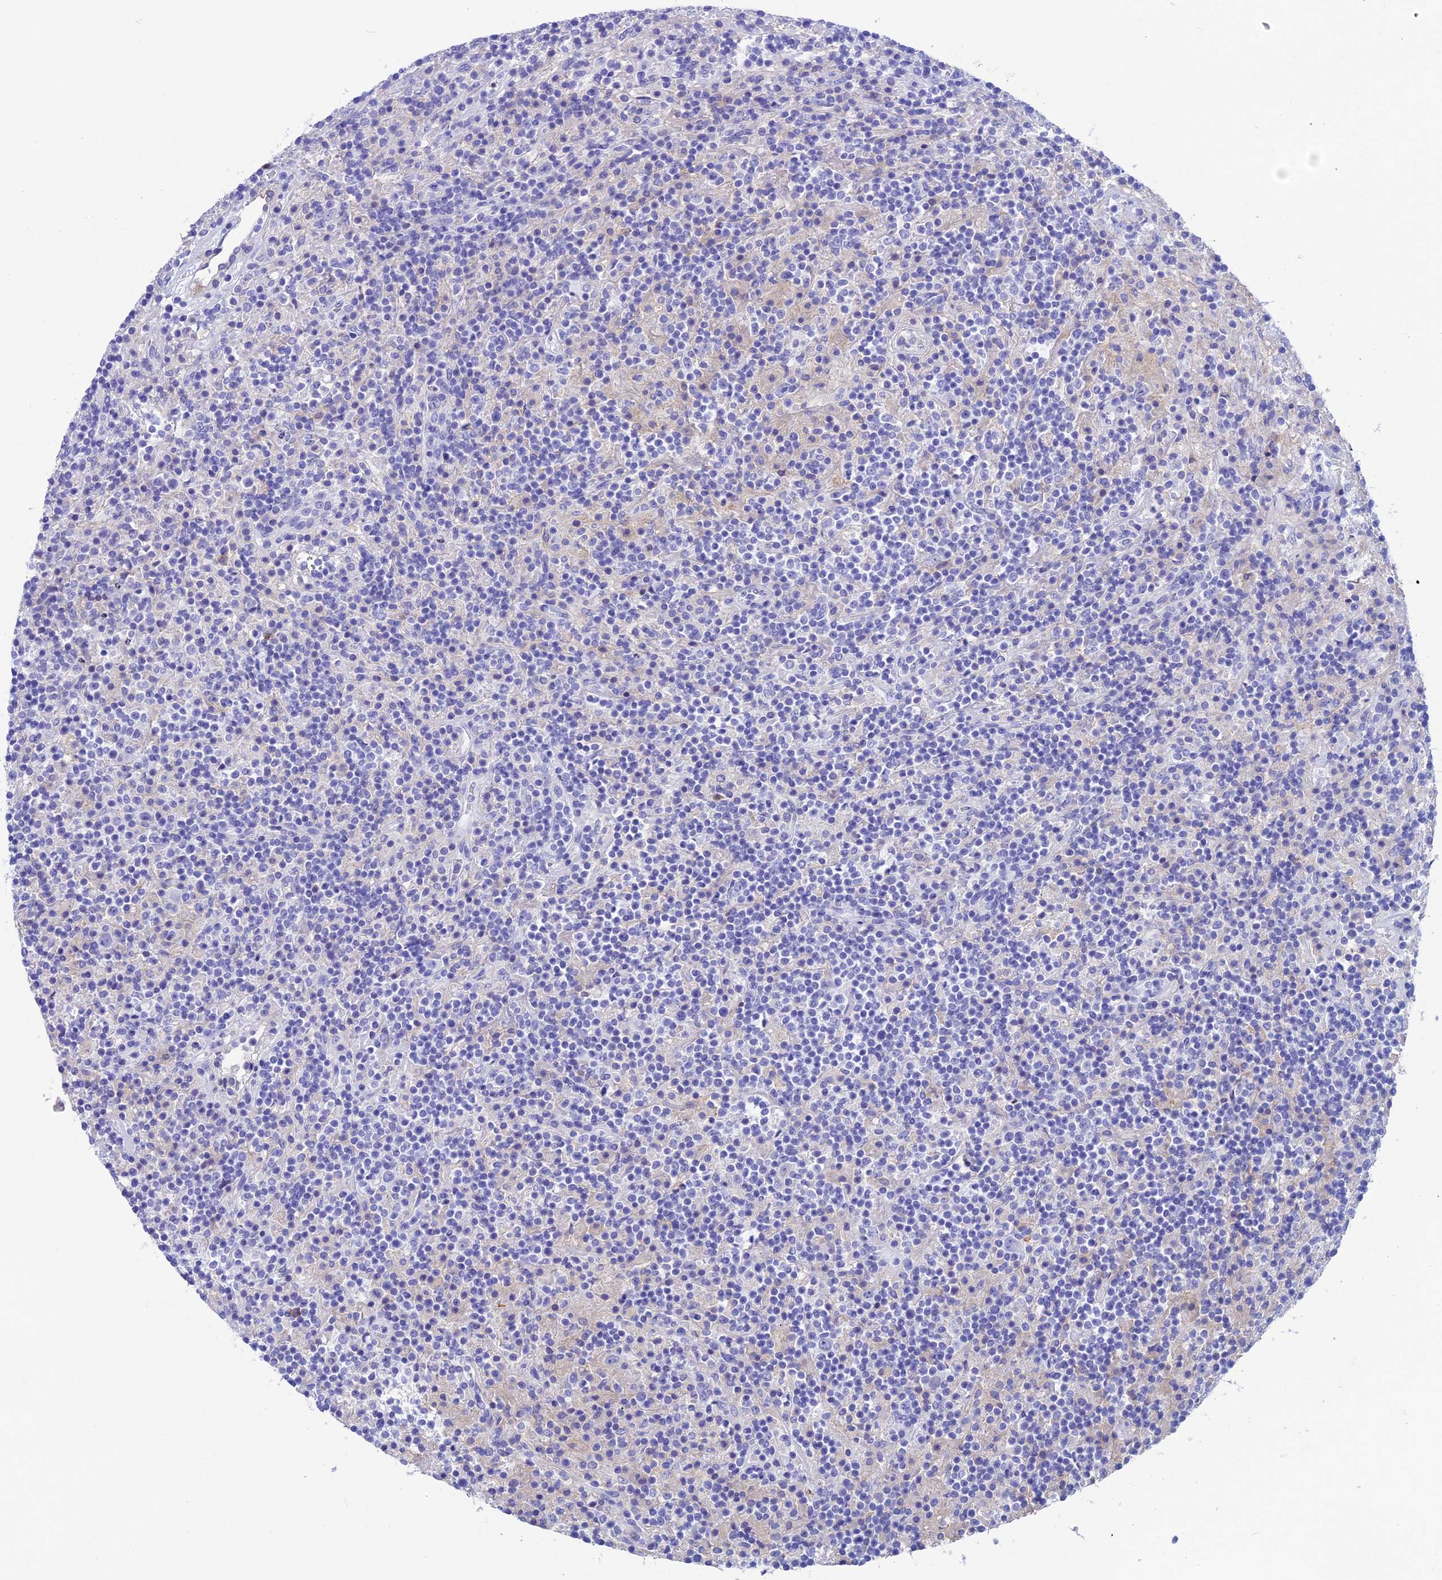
{"staining": {"intensity": "negative", "quantity": "none", "location": "none"}, "tissue": "lymphoma", "cell_type": "Tumor cells", "image_type": "cancer", "snomed": [{"axis": "morphology", "description": "Hodgkin's disease, NOS"}, {"axis": "topography", "description": "Lymph node"}], "caption": "Immunohistochemistry (IHC) micrograph of human lymphoma stained for a protein (brown), which shows no staining in tumor cells. (IHC, brightfield microscopy, high magnification).", "gene": "IGSF6", "patient": {"sex": "male", "age": 70}}